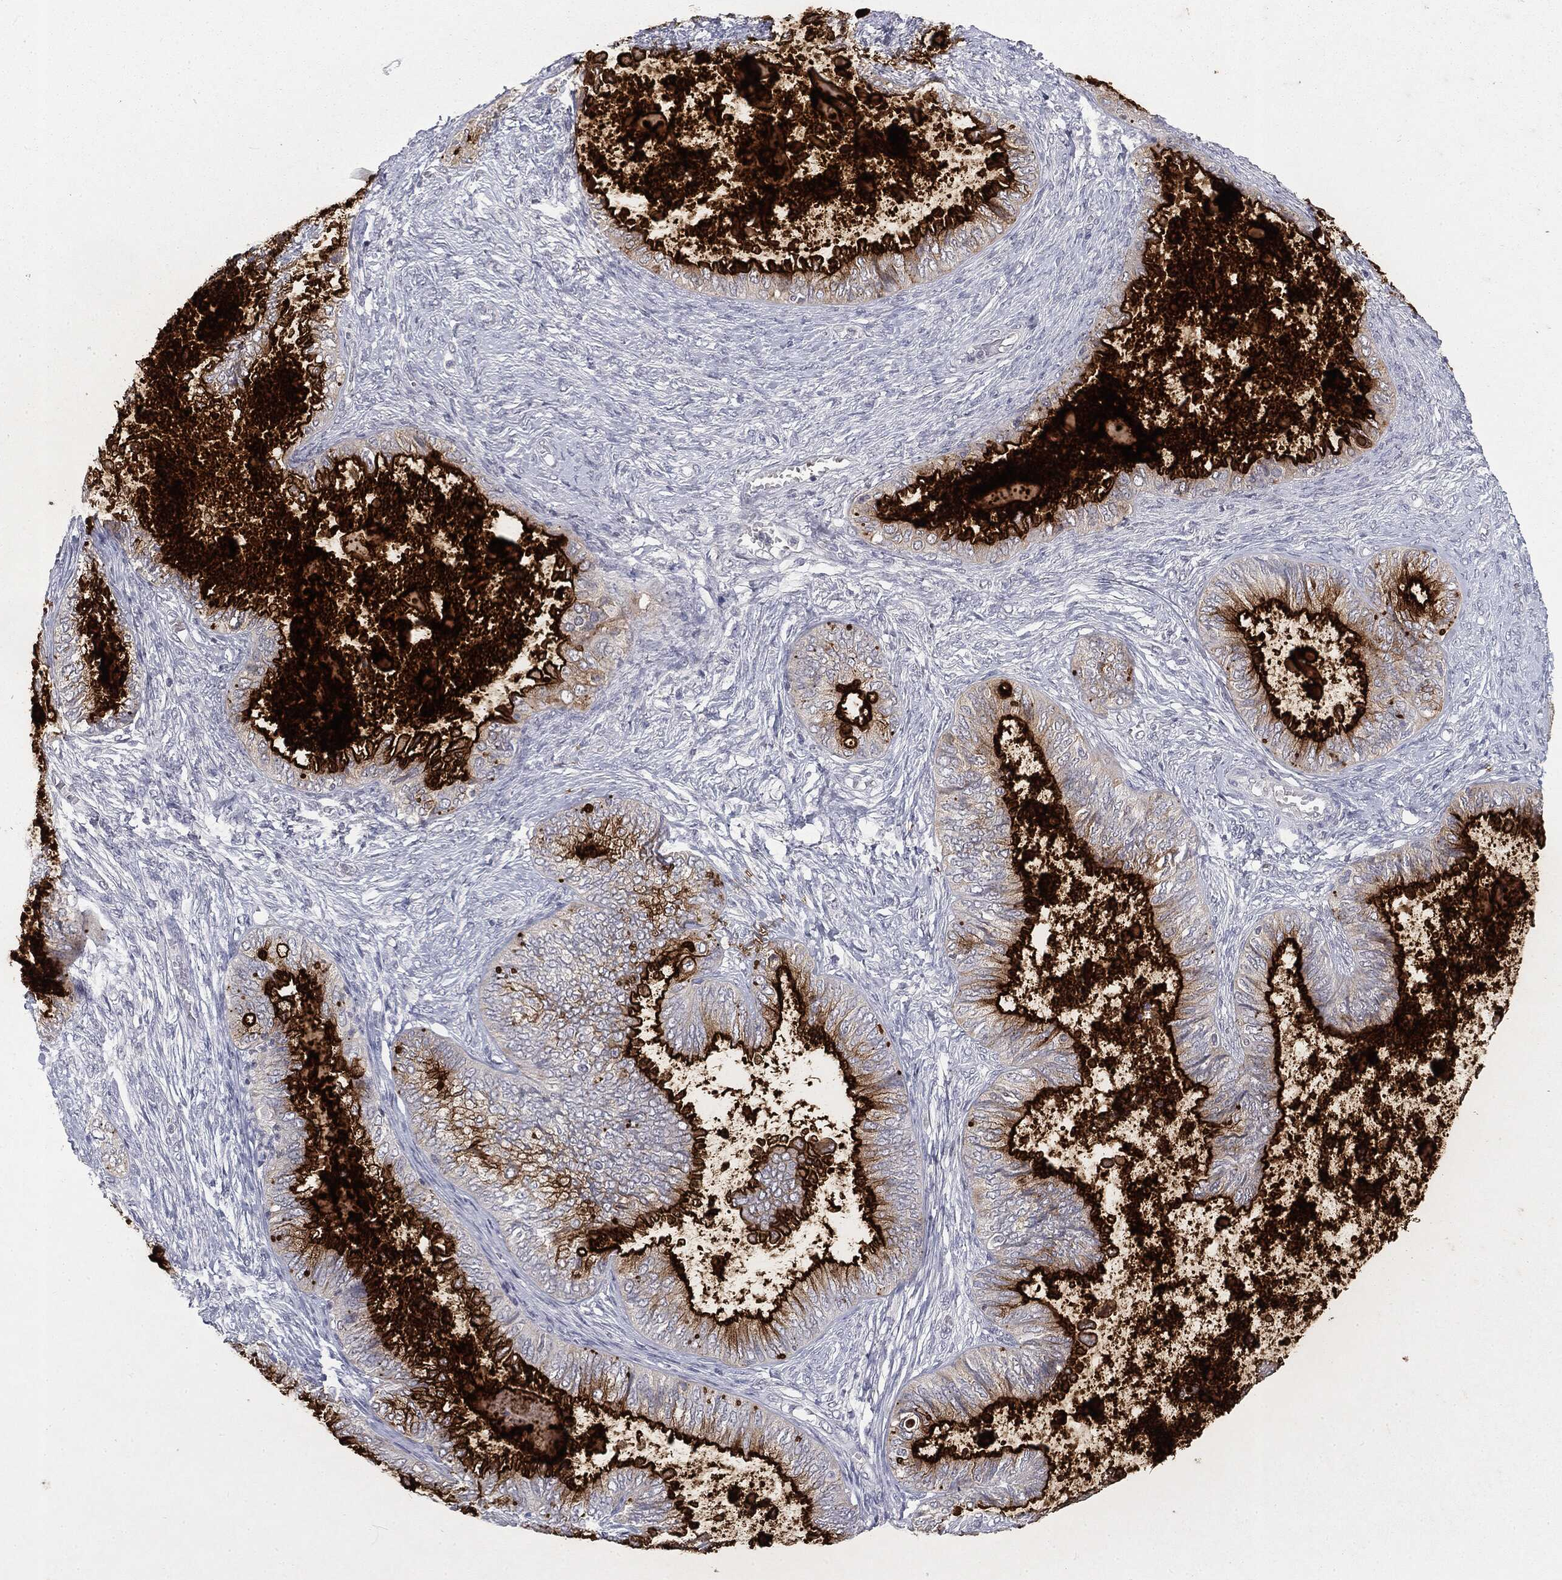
{"staining": {"intensity": "strong", "quantity": "25%-75%", "location": "cytoplasmic/membranous"}, "tissue": "ovarian cancer", "cell_type": "Tumor cells", "image_type": "cancer", "snomed": [{"axis": "morphology", "description": "Carcinoma, endometroid"}, {"axis": "topography", "description": "Ovary"}], "caption": "The micrograph shows staining of ovarian endometroid carcinoma, revealing strong cytoplasmic/membranous protein staining (brown color) within tumor cells.", "gene": "MUC1", "patient": {"sex": "female", "age": 70}}